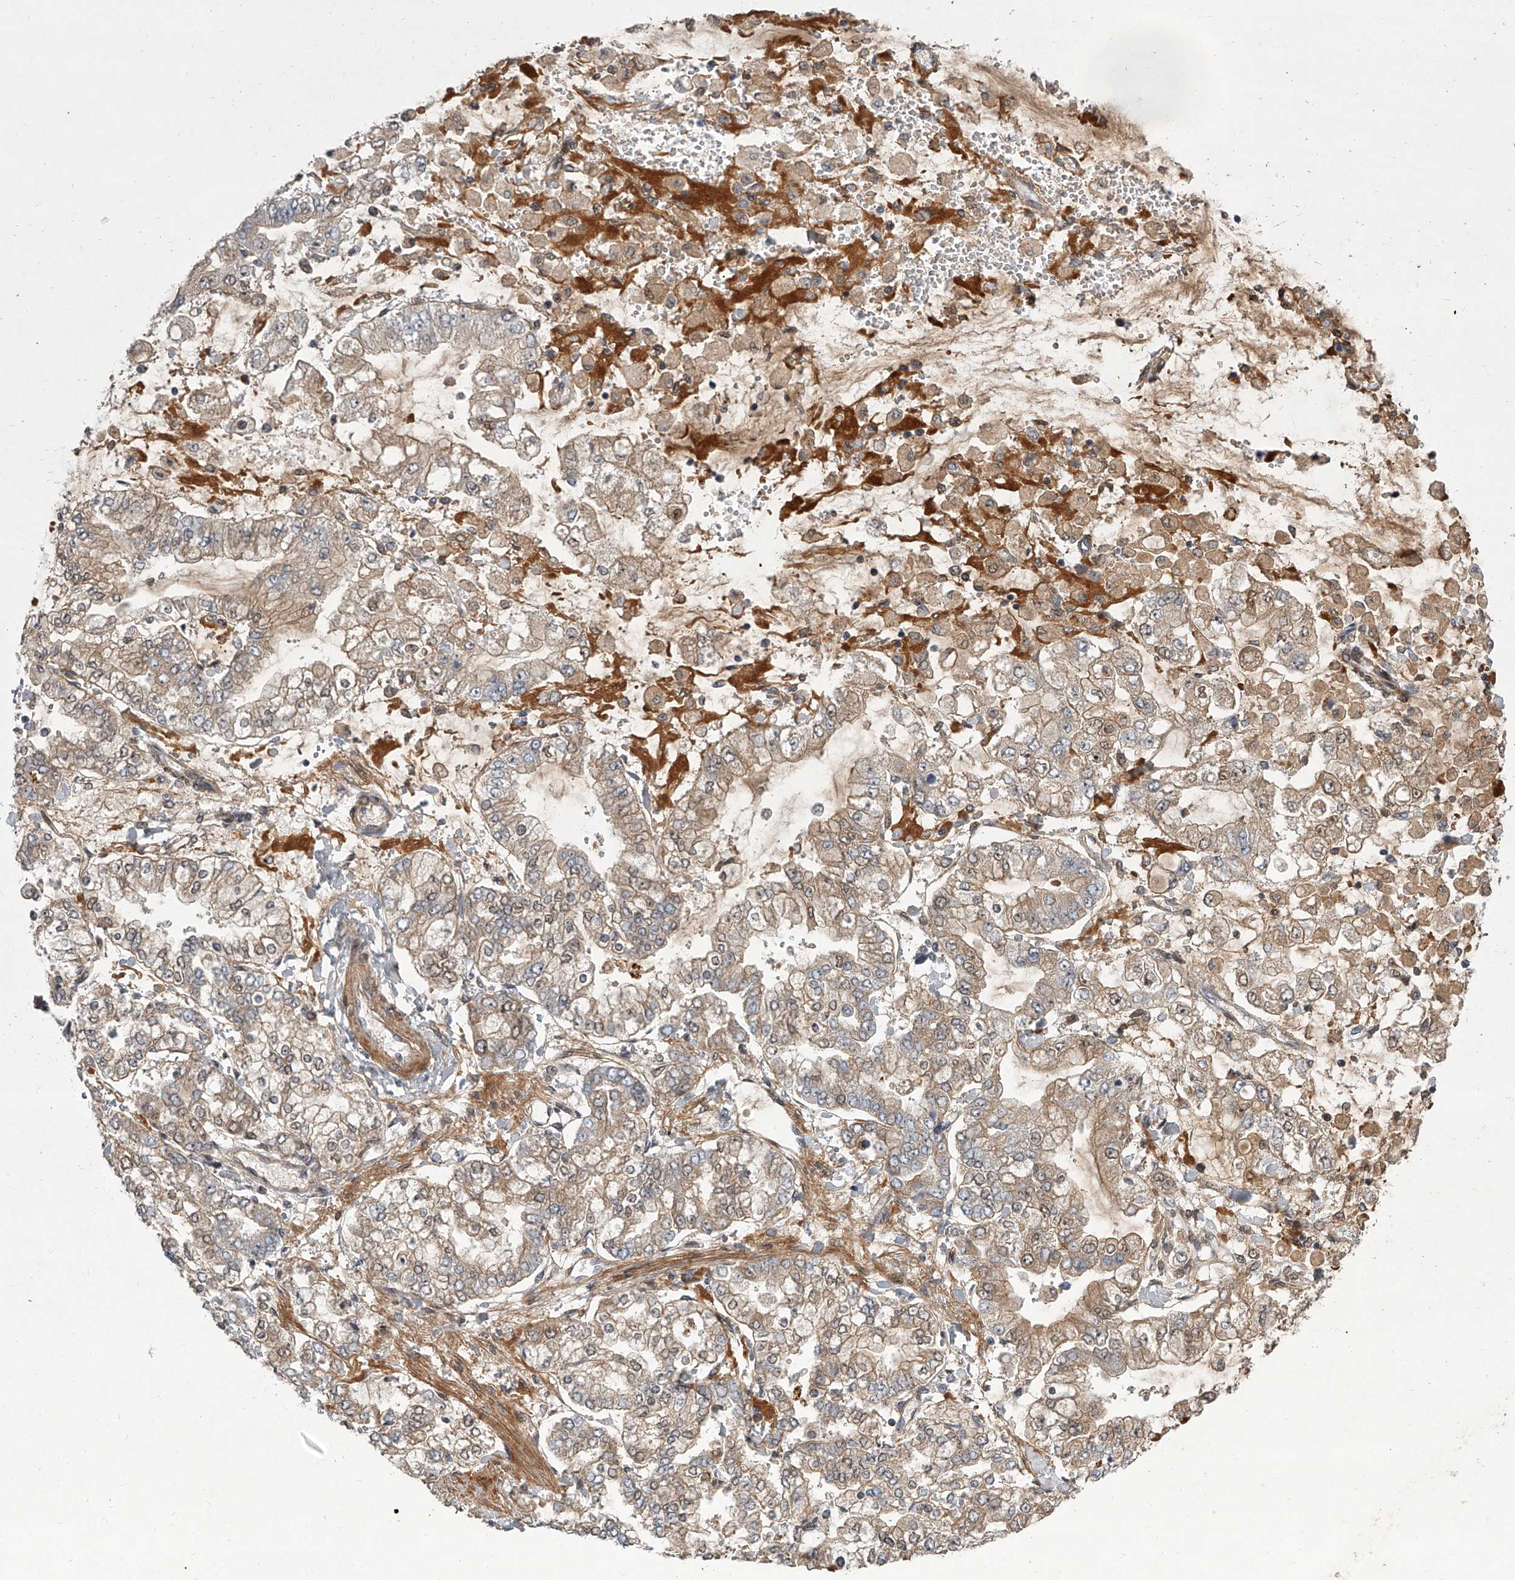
{"staining": {"intensity": "weak", "quantity": ">75%", "location": "cytoplasmic/membranous"}, "tissue": "stomach cancer", "cell_type": "Tumor cells", "image_type": "cancer", "snomed": [{"axis": "morphology", "description": "Normal tissue, NOS"}, {"axis": "morphology", "description": "Adenocarcinoma, NOS"}, {"axis": "topography", "description": "Stomach, upper"}, {"axis": "topography", "description": "Stomach"}], "caption": "Immunohistochemistry (IHC) photomicrograph of neoplastic tissue: stomach adenocarcinoma stained using immunohistochemistry (IHC) reveals low levels of weak protein expression localized specifically in the cytoplasmic/membranous of tumor cells, appearing as a cytoplasmic/membranous brown color.", "gene": "HEATR6", "patient": {"sex": "male", "age": 76}}